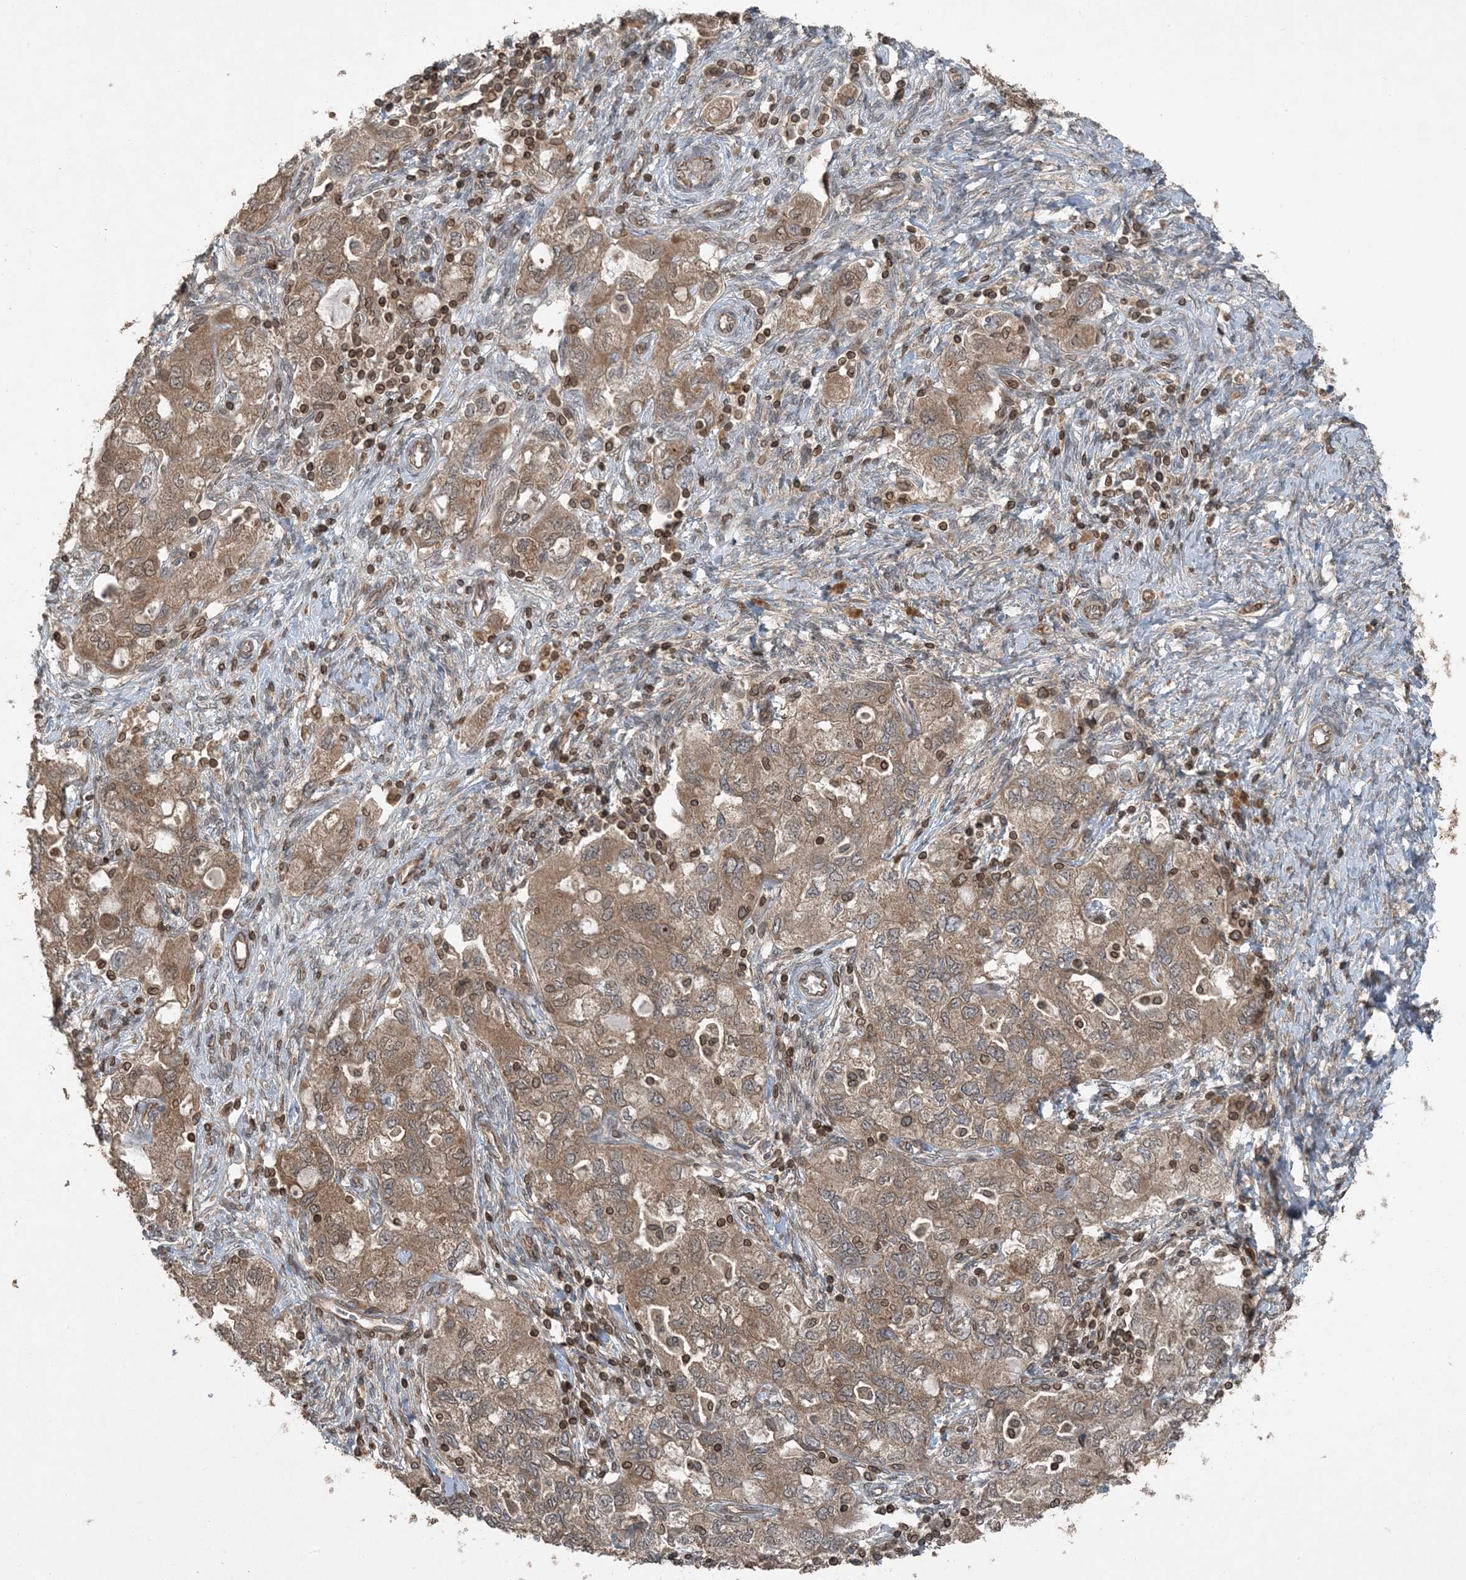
{"staining": {"intensity": "moderate", "quantity": ">75%", "location": "cytoplasmic/membranous,nuclear"}, "tissue": "ovarian cancer", "cell_type": "Tumor cells", "image_type": "cancer", "snomed": [{"axis": "morphology", "description": "Carcinoma, NOS"}, {"axis": "morphology", "description": "Cystadenocarcinoma, serous, NOS"}, {"axis": "topography", "description": "Ovary"}], "caption": "There is medium levels of moderate cytoplasmic/membranous and nuclear staining in tumor cells of serous cystadenocarcinoma (ovarian), as demonstrated by immunohistochemical staining (brown color).", "gene": "ZFAND2B", "patient": {"sex": "female", "age": 69}}